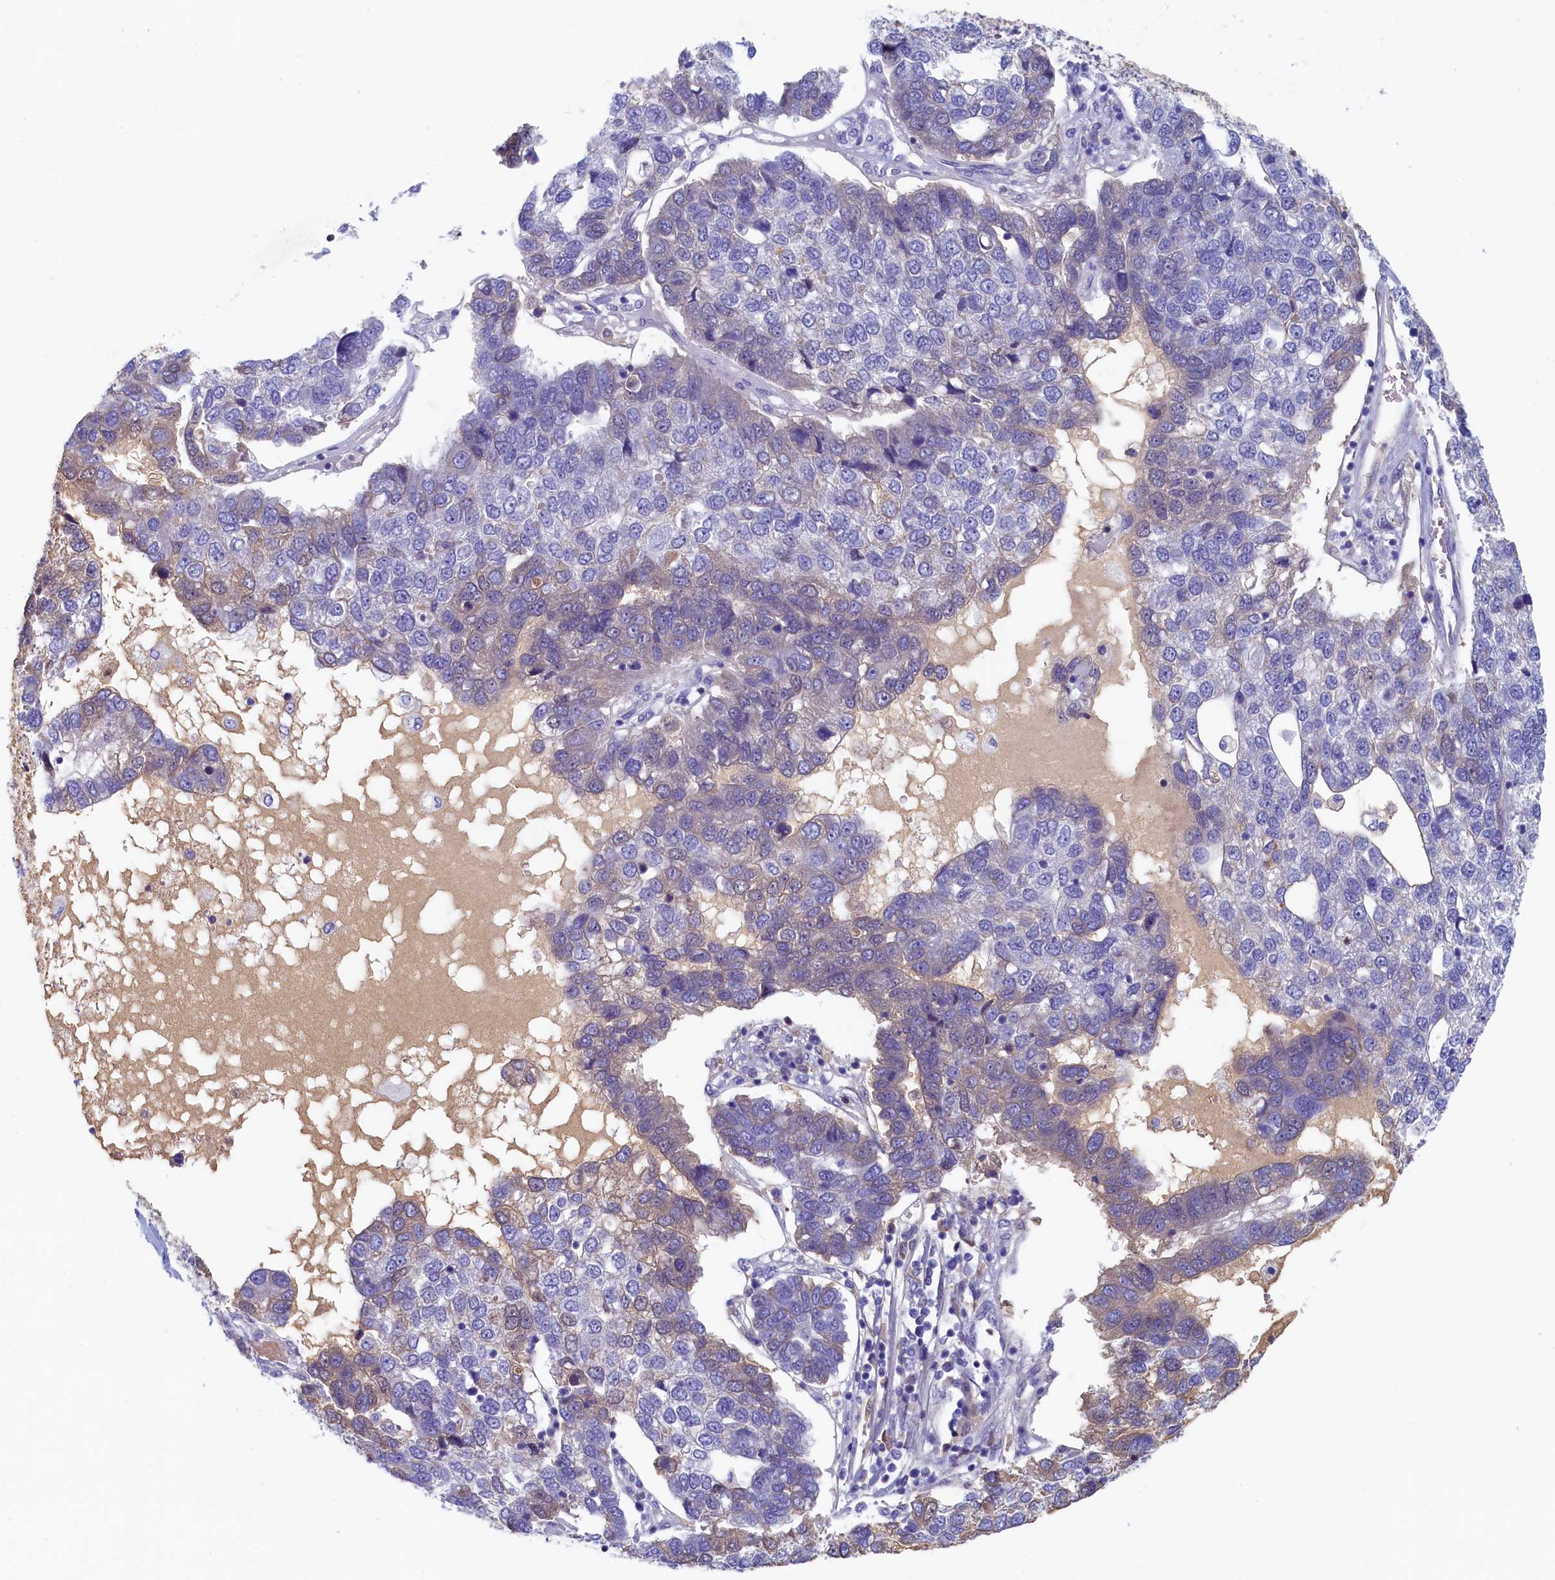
{"staining": {"intensity": "weak", "quantity": "<25%", "location": "cytoplasmic/membranous"}, "tissue": "pancreatic cancer", "cell_type": "Tumor cells", "image_type": "cancer", "snomed": [{"axis": "morphology", "description": "Adenocarcinoma, NOS"}, {"axis": "topography", "description": "Pancreas"}], "caption": "The image demonstrates no staining of tumor cells in adenocarcinoma (pancreatic).", "gene": "GUCA1C", "patient": {"sex": "female", "age": 61}}